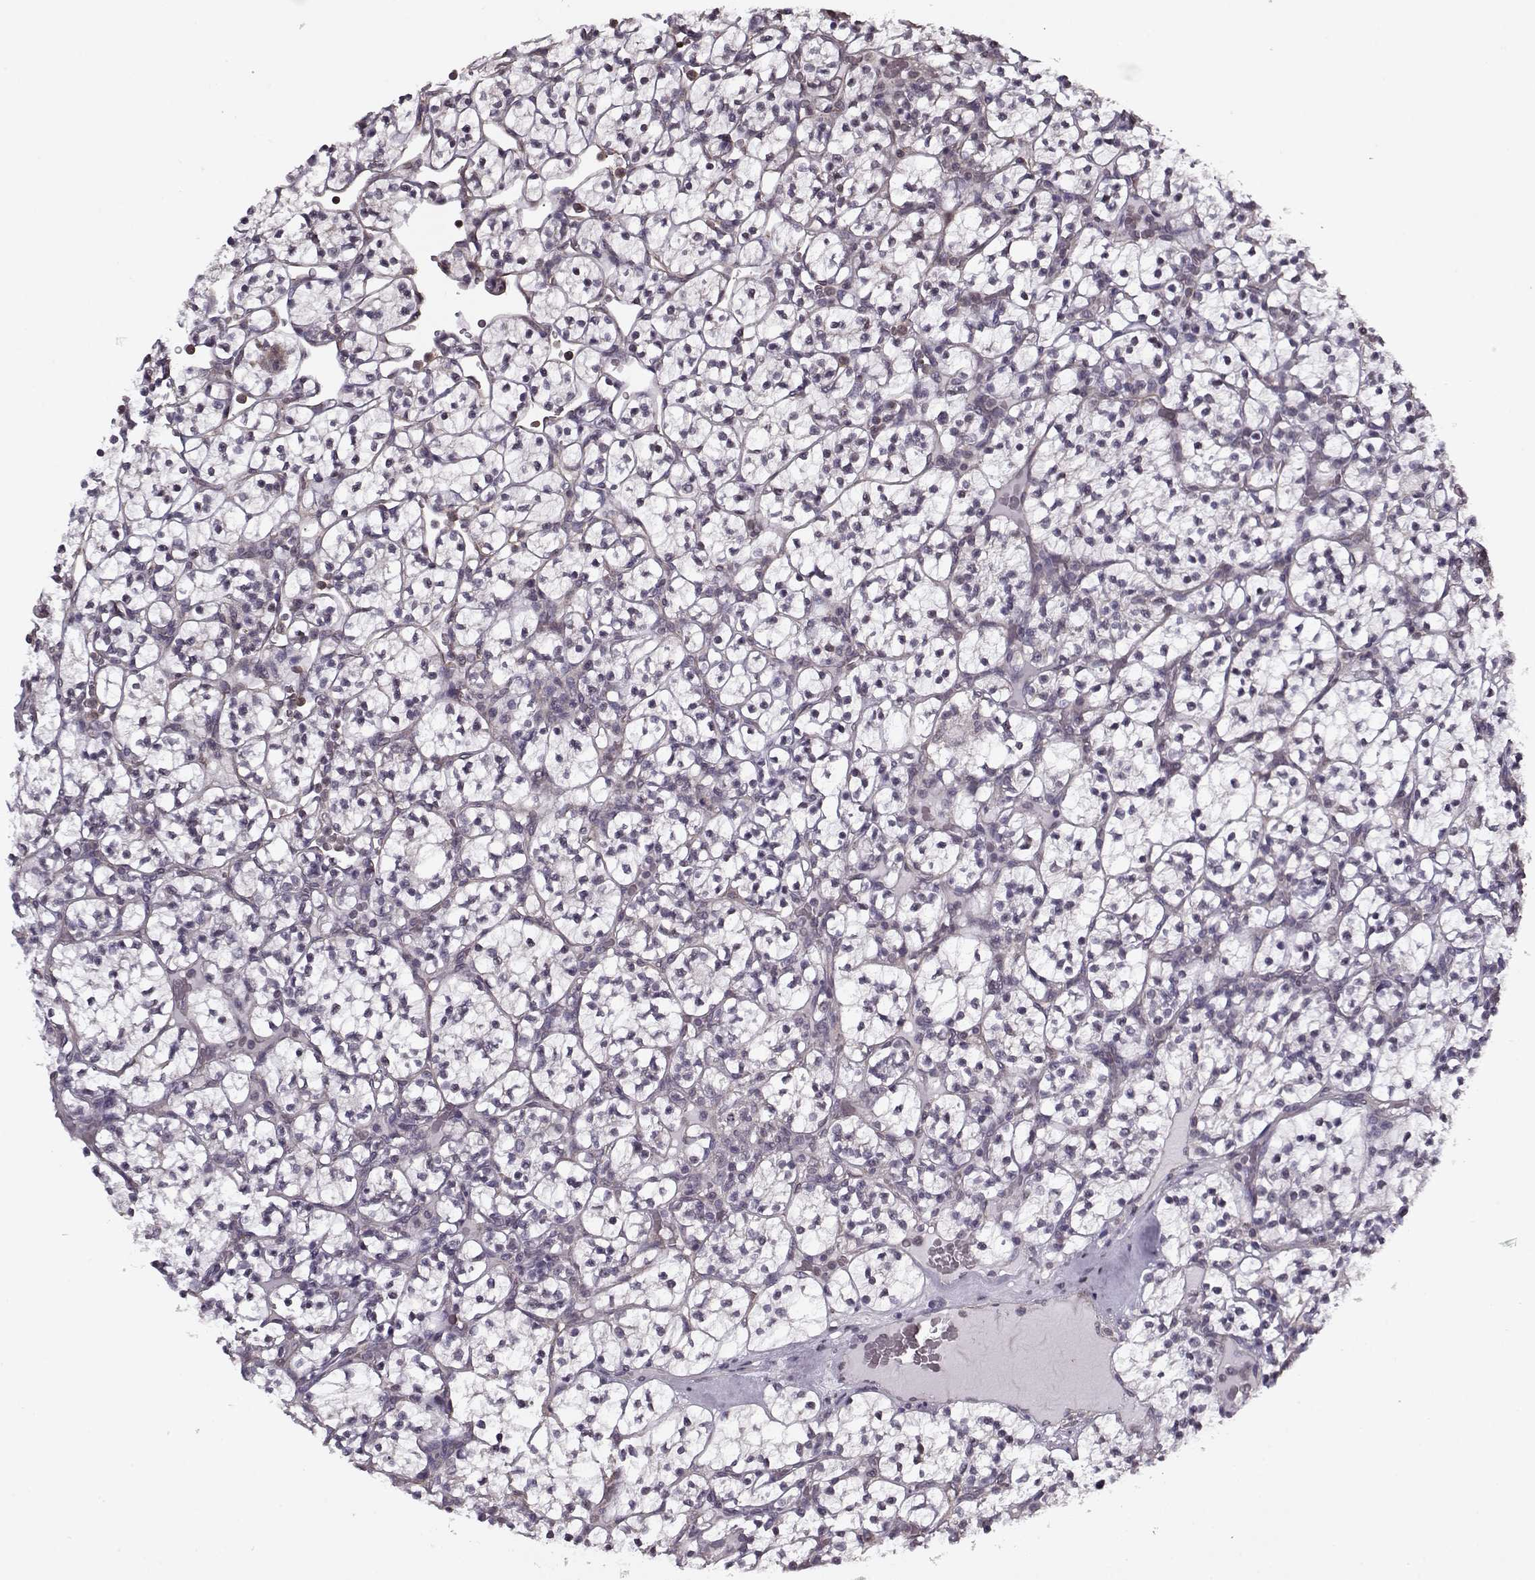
{"staining": {"intensity": "negative", "quantity": "none", "location": "none"}, "tissue": "renal cancer", "cell_type": "Tumor cells", "image_type": "cancer", "snomed": [{"axis": "morphology", "description": "Adenocarcinoma, NOS"}, {"axis": "topography", "description": "Kidney"}], "caption": "This is an IHC photomicrograph of human renal cancer. There is no expression in tumor cells.", "gene": "KRT9", "patient": {"sex": "female", "age": 89}}